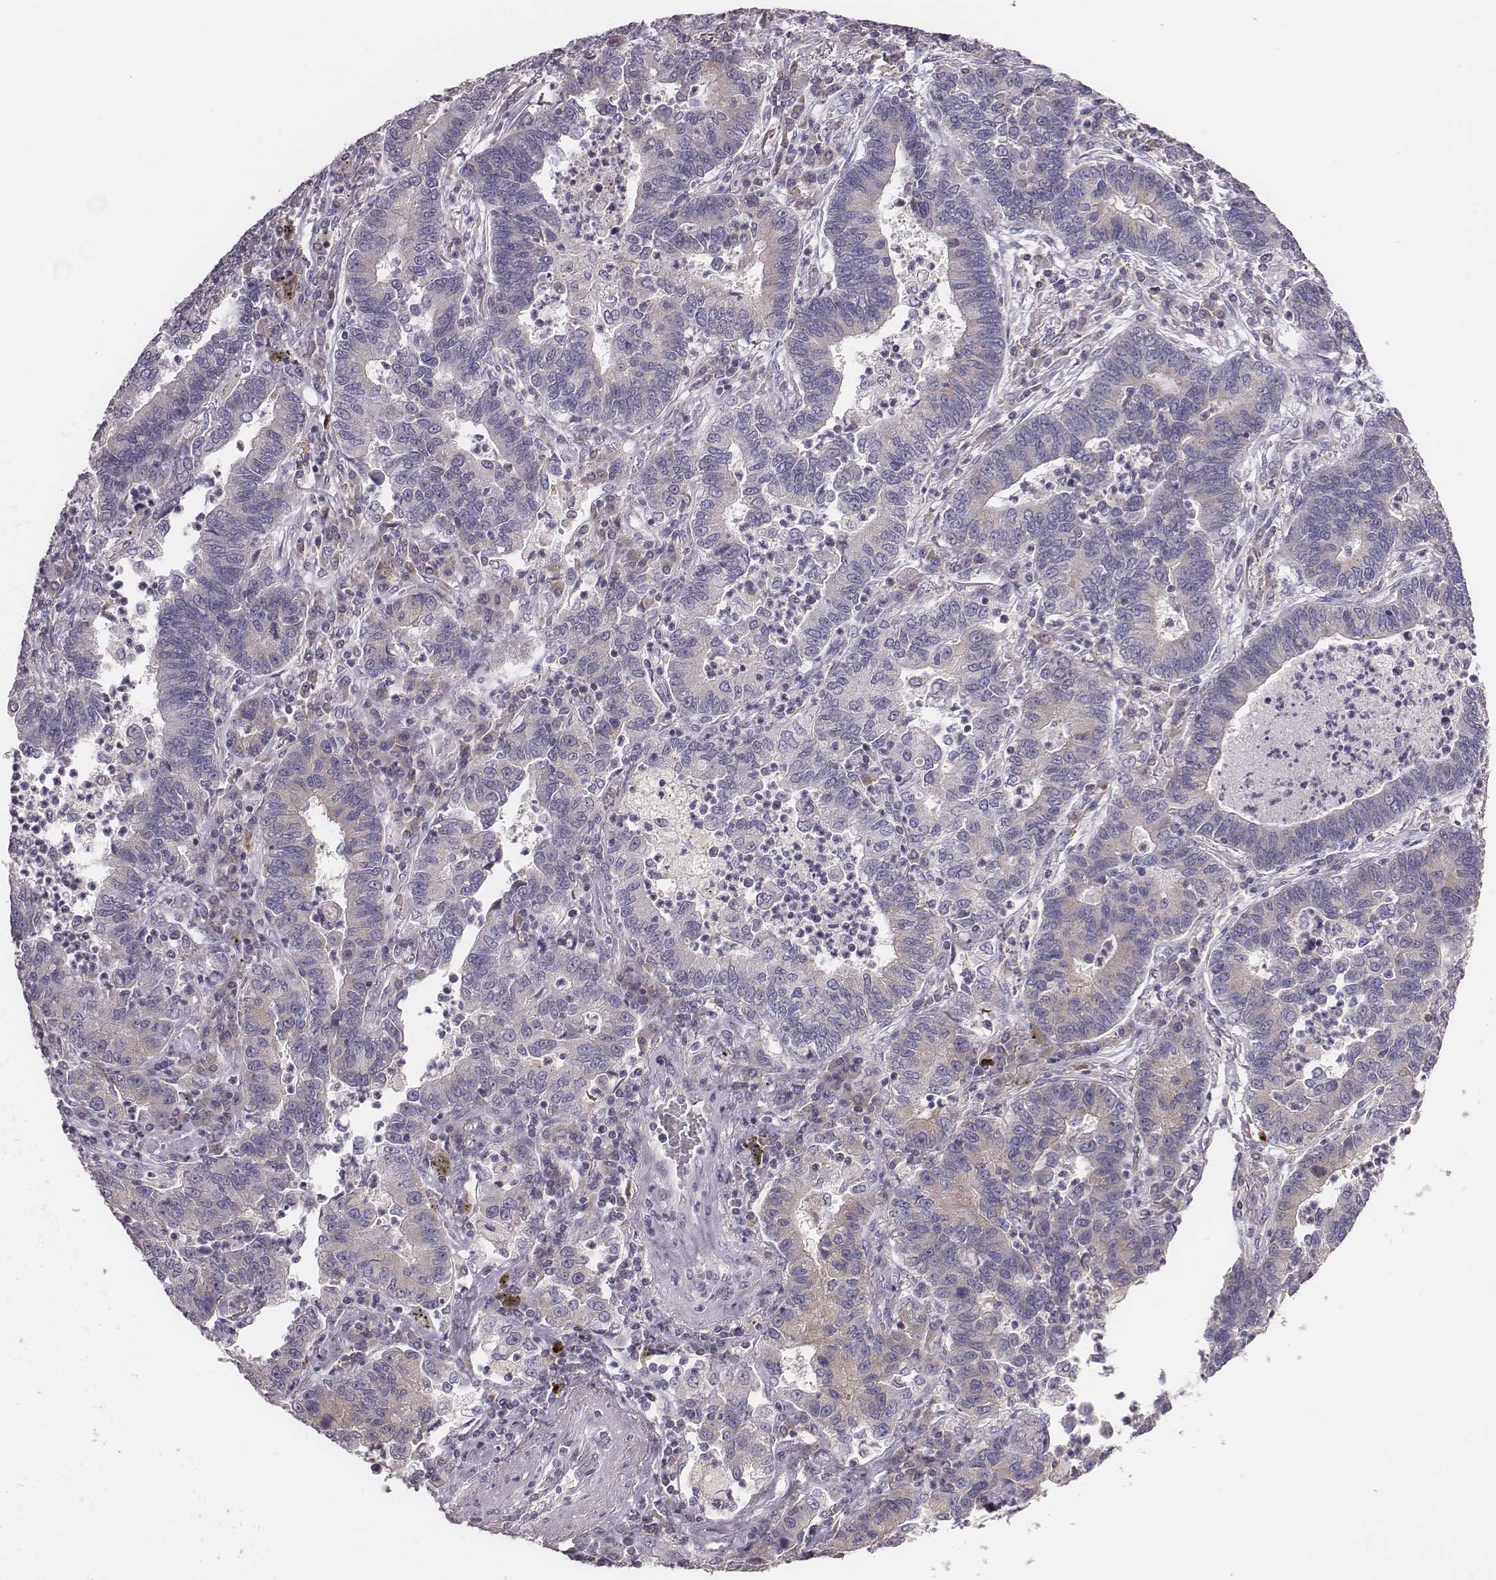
{"staining": {"intensity": "weak", "quantity": "<25%", "location": "cytoplasmic/membranous"}, "tissue": "lung cancer", "cell_type": "Tumor cells", "image_type": "cancer", "snomed": [{"axis": "morphology", "description": "Adenocarcinoma, NOS"}, {"axis": "topography", "description": "Lung"}], "caption": "Immunohistochemistry of human lung cancer (adenocarcinoma) exhibits no expression in tumor cells.", "gene": "CAD", "patient": {"sex": "female", "age": 57}}